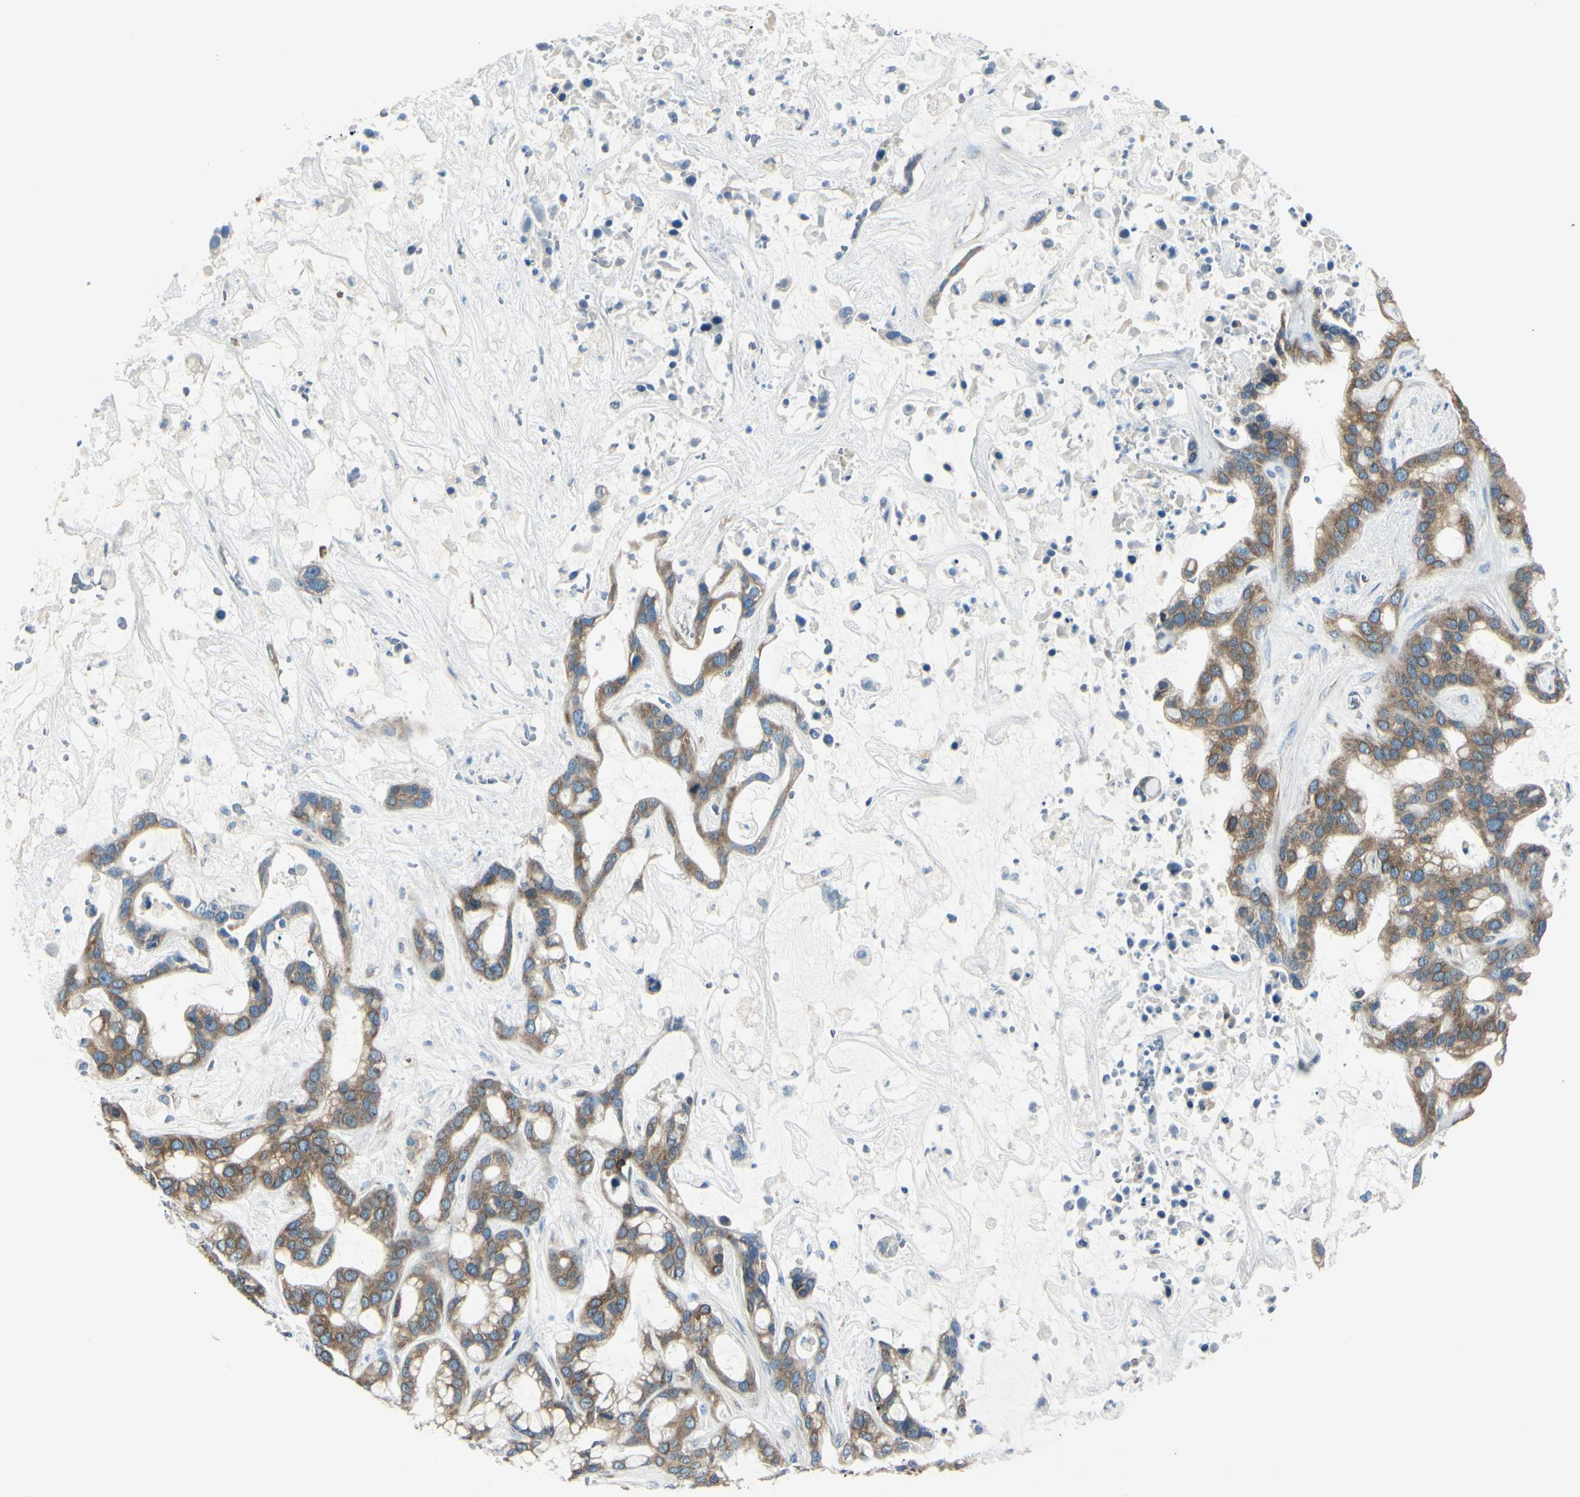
{"staining": {"intensity": "moderate", "quantity": ">75%", "location": "cytoplasmic/membranous"}, "tissue": "liver cancer", "cell_type": "Tumor cells", "image_type": "cancer", "snomed": [{"axis": "morphology", "description": "Cholangiocarcinoma"}, {"axis": "topography", "description": "Liver"}], "caption": "DAB immunohistochemical staining of human liver cholangiocarcinoma reveals moderate cytoplasmic/membranous protein staining in approximately >75% of tumor cells.", "gene": "SELENOS", "patient": {"sex": "female", "age": 65}}